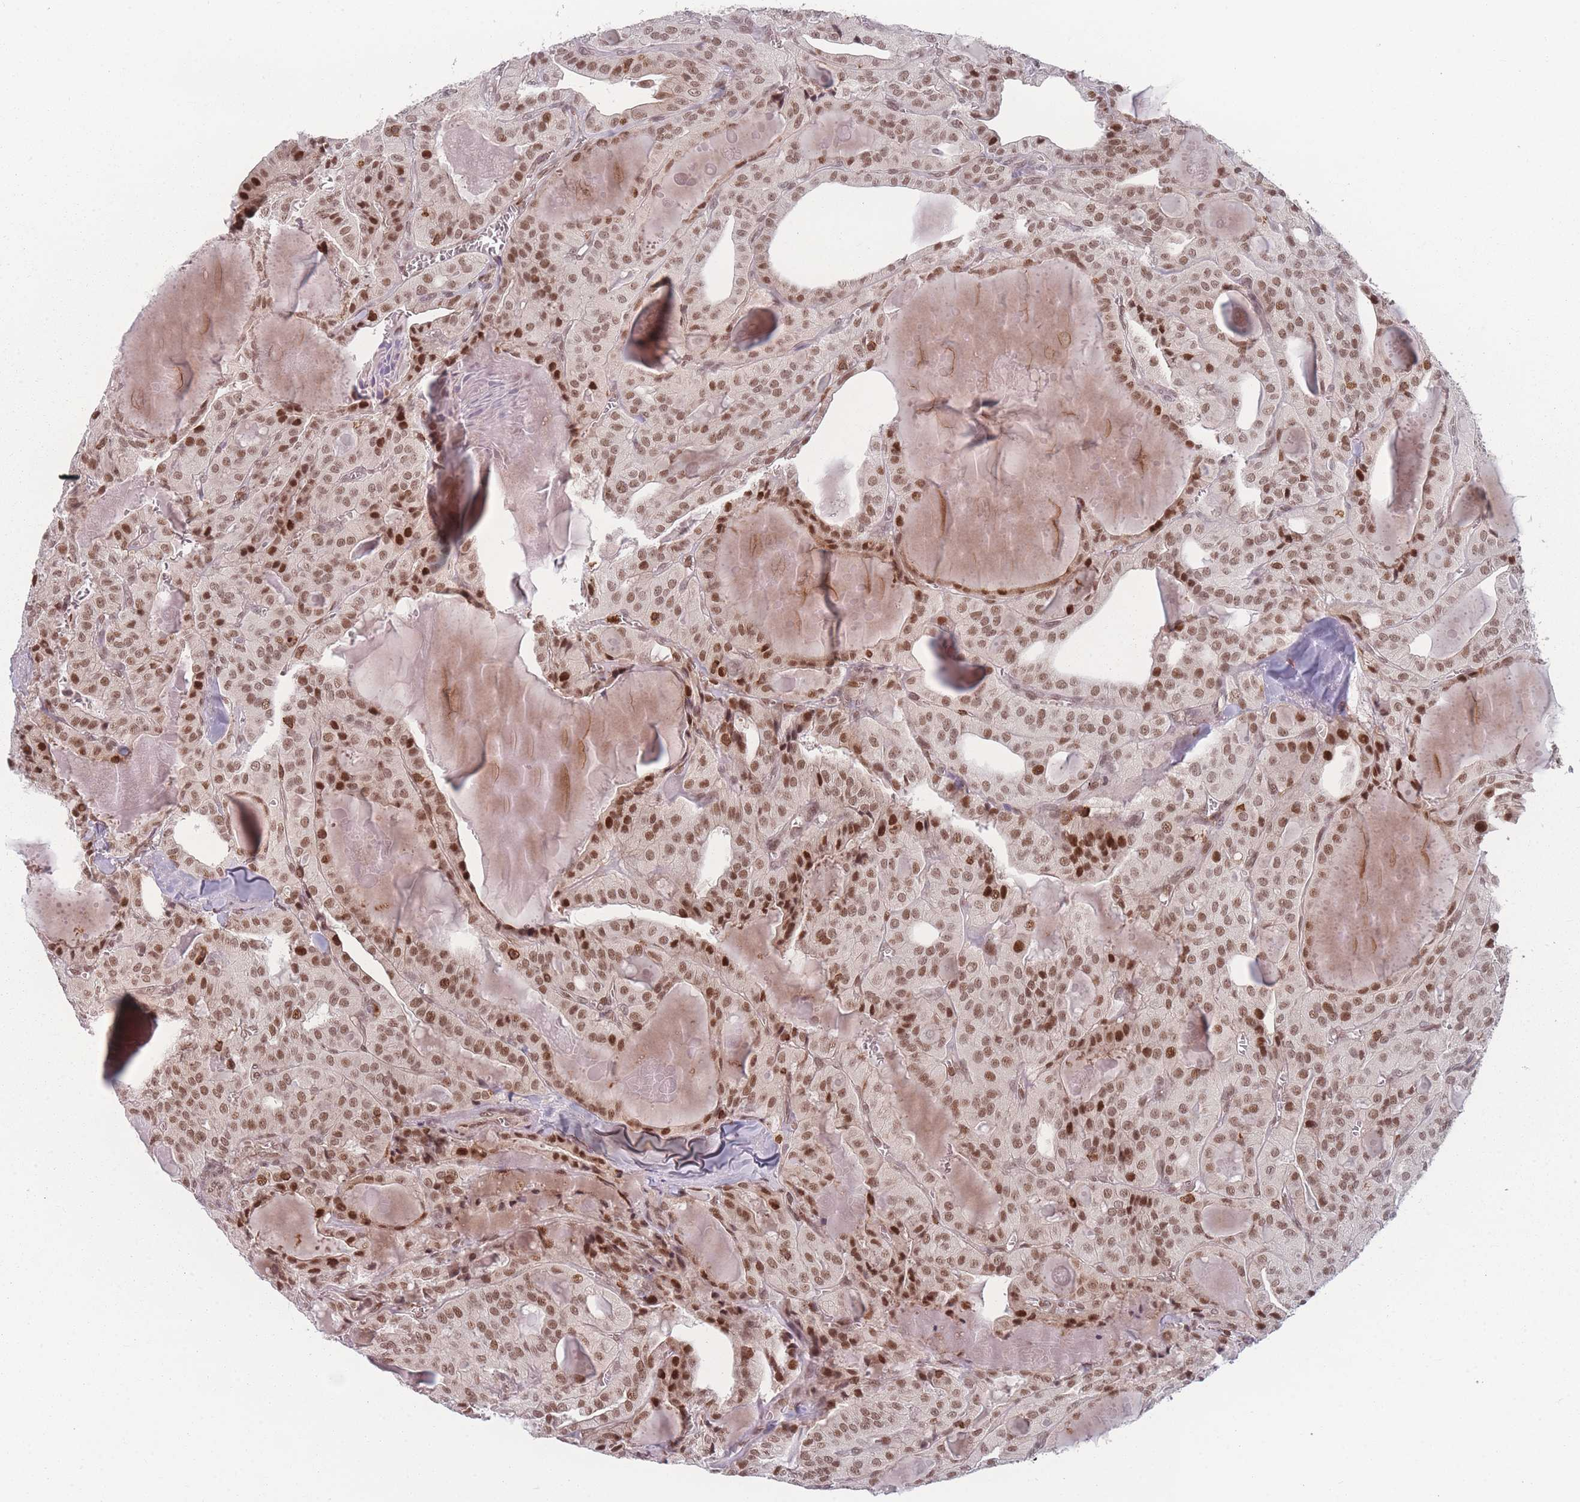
{"staining": {"intensity": "moderate", "quantity": ">75%", "location": "nuclear"}, "tissue": "thyroid cancer", "cell_type": "Tumor cells", "image_type": "cancer", "snomed": [{"axis": "morphology", "description": "Papillary adenocarcinoma, NOS"}, {"axis": "topography", "description": "Thyroid gland"}], "caption": "Thyroid cancer stained for a protein demonstrates moderate nuclear positivity in tumor cells.", "gene": "WDR55", "patient": {"sex": "male", "age": 52}}